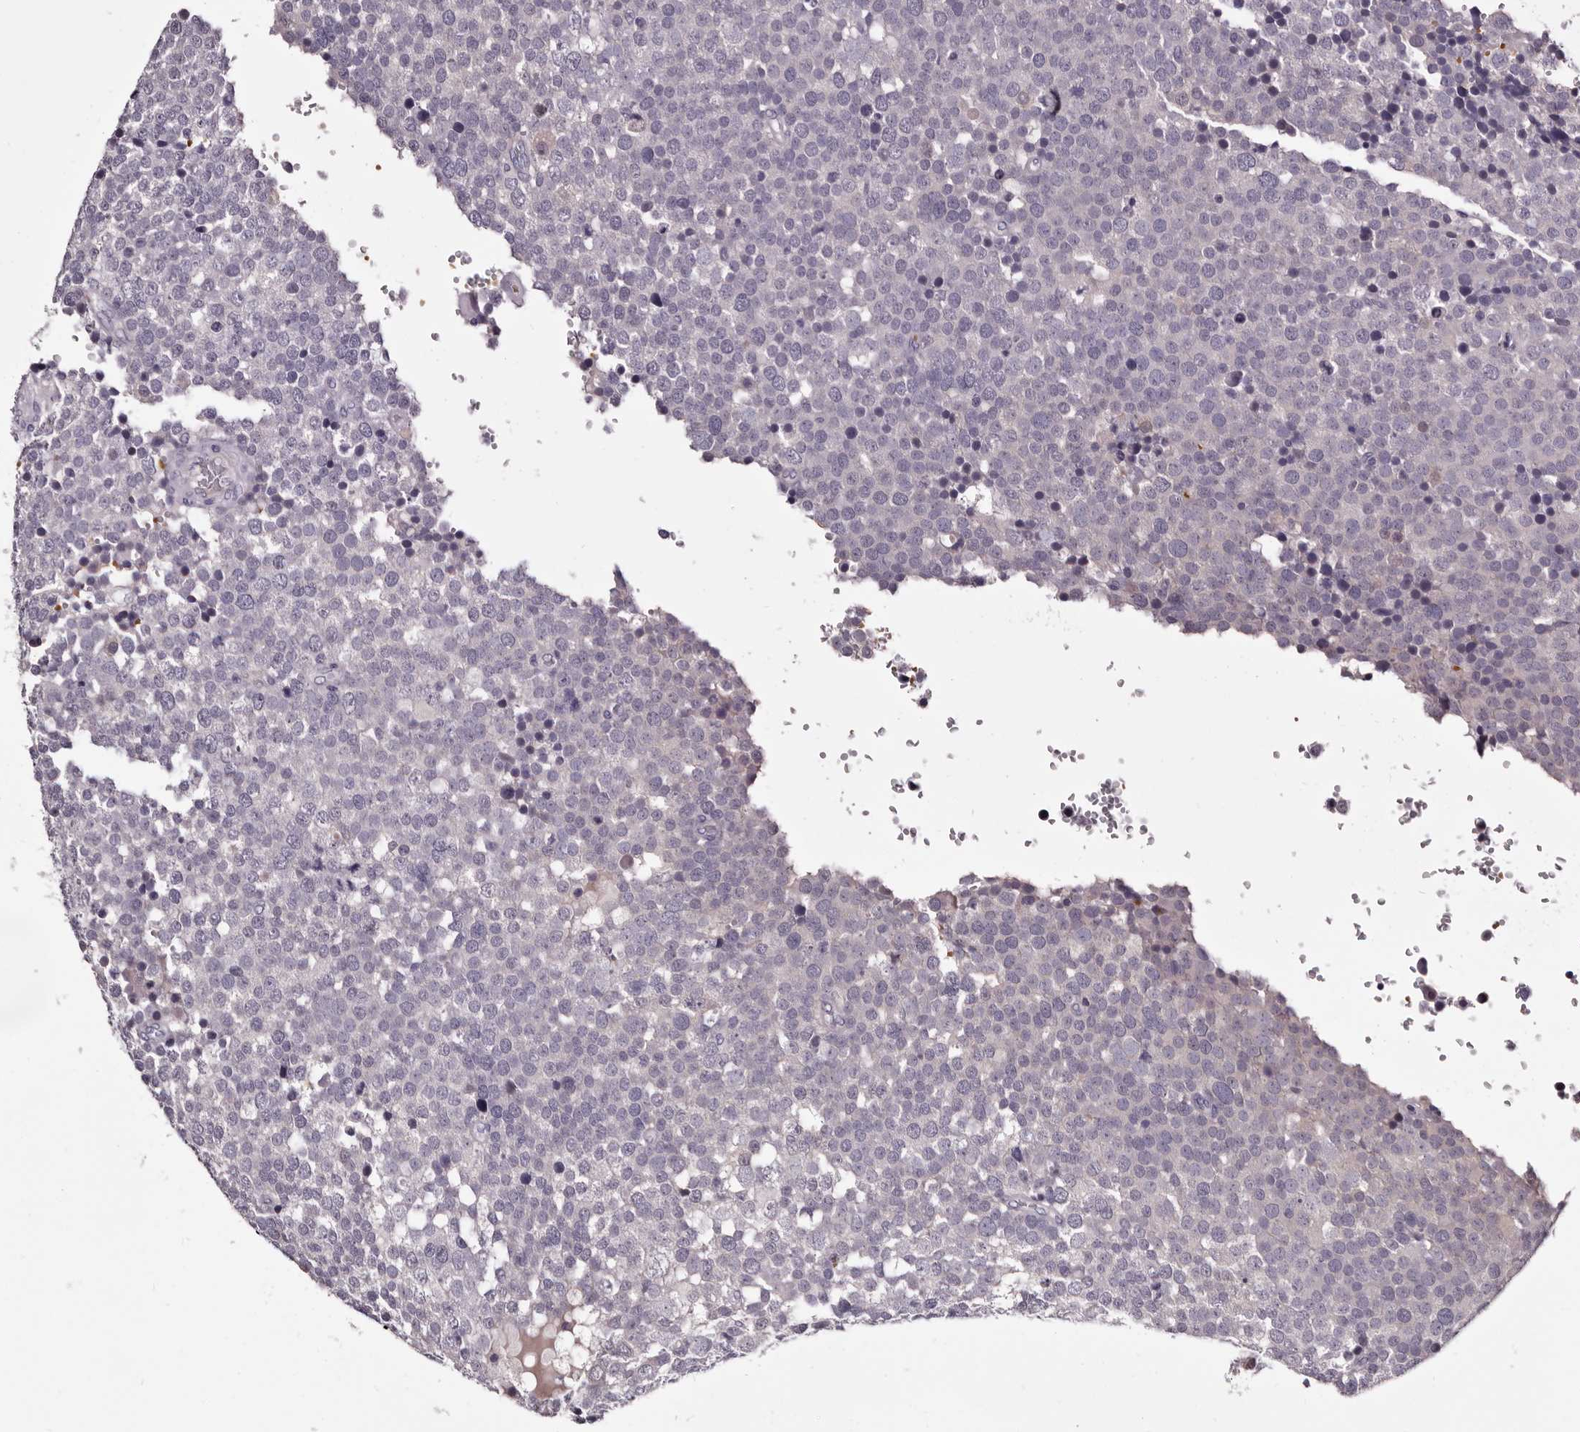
{"staining": {"intensity": "negative", "quantity": "none", "location": "none"}, "tissue": "testis cancer", "cell_type": "Tumor cells", "image_type": "cancer", "snomed": [{"axis": "morphology", "description": "Seminoma, NOS"}, {"axis": "topography", "description": "Testis"}], "caption": "High magnification brightfield microscopy of testis cancer stained with DAB (brown) and counterstained with hematoxylin (blue): tumor cells show no significant expression.", "gene": "BPGM", "patient": {"sex": "male", "age": 71}}